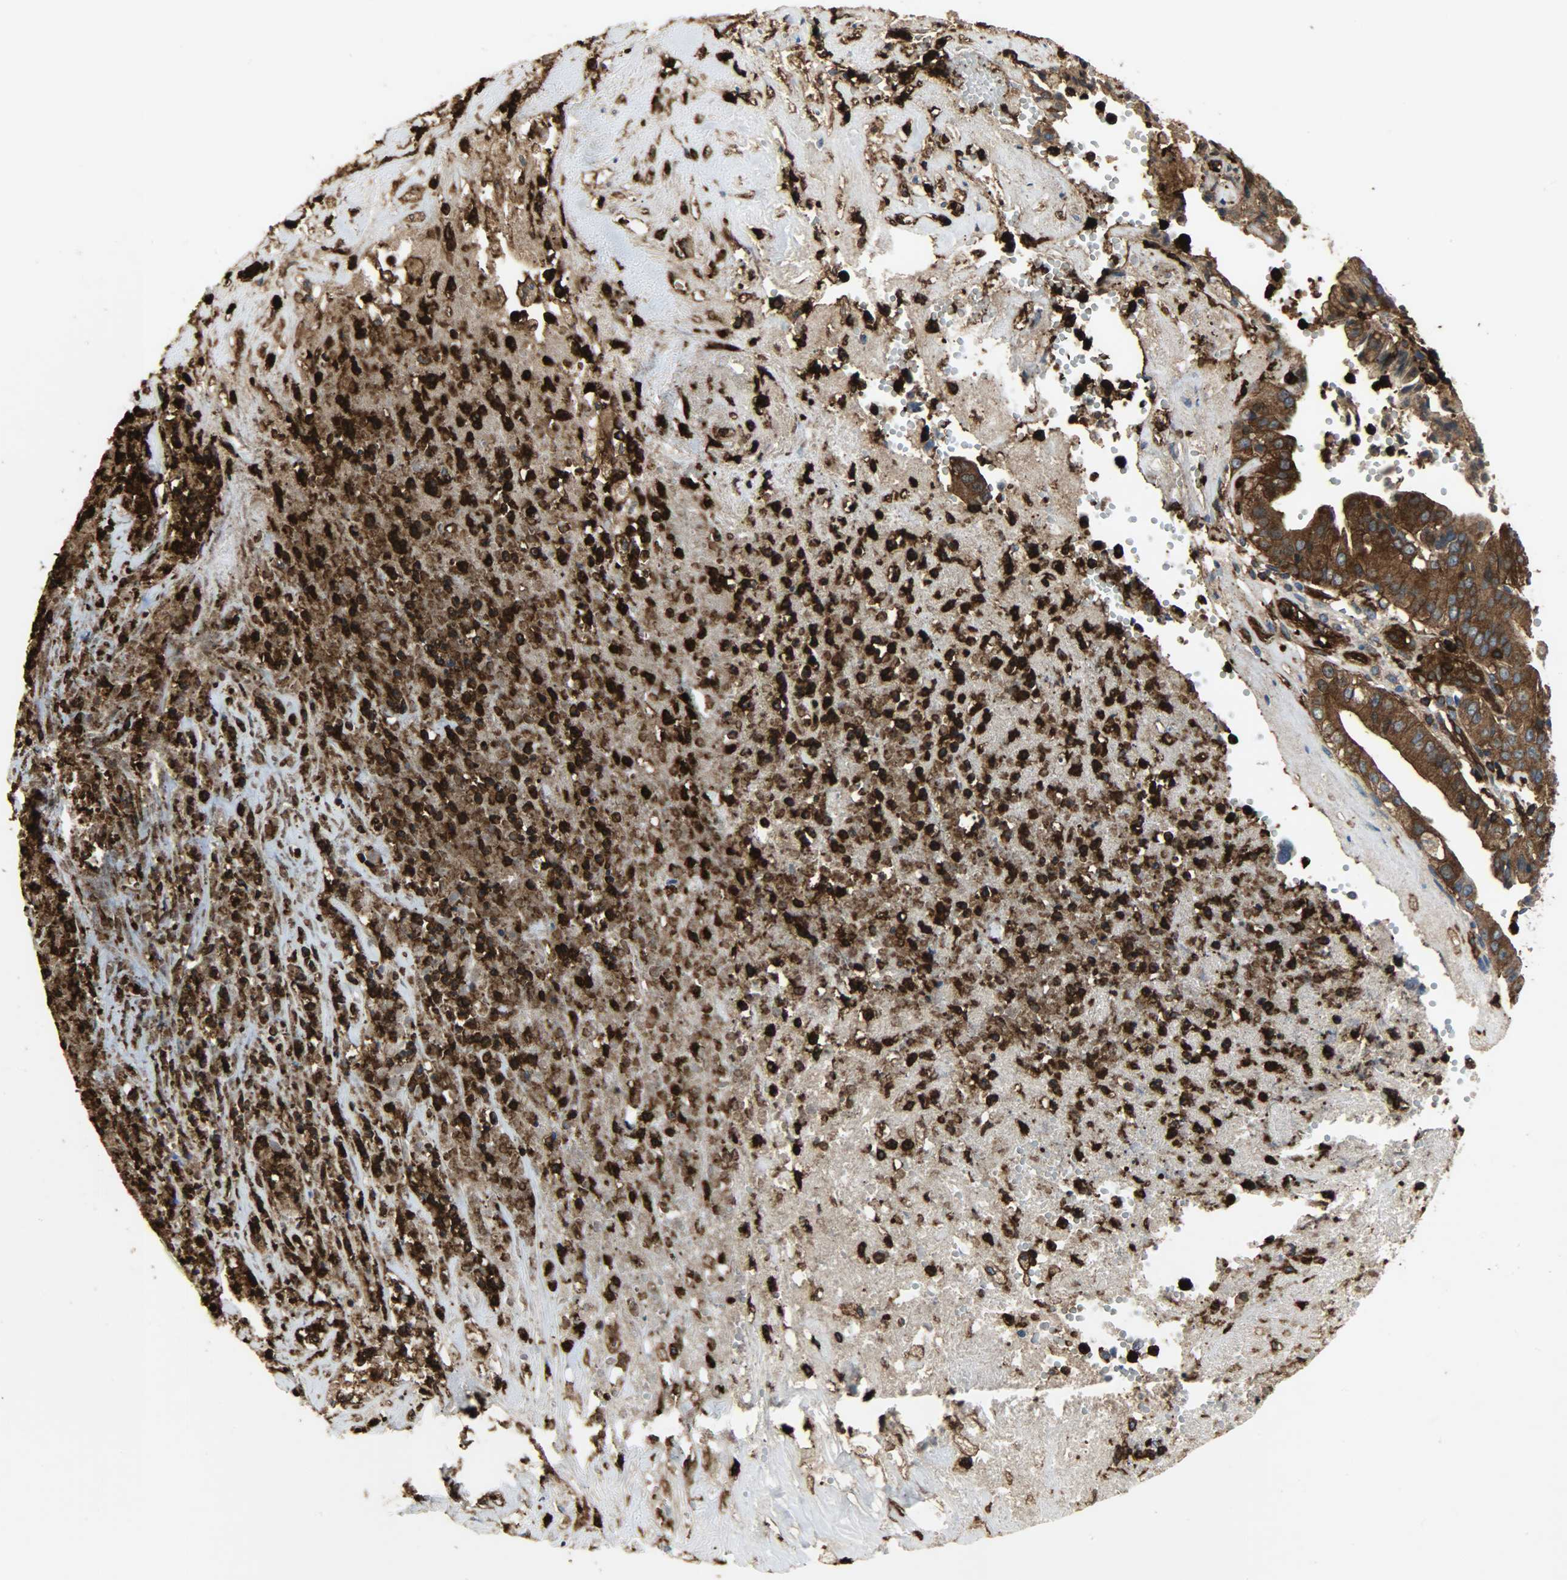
{"staining": {"intensity": "strong", "quantity": ">75%", "location": "cytoplasmic/membranous"}, "tissue": "liver cancer", "cell_type": "Tumor cells", "image_type": "cancer", "snomed": [{"axis": "morphology", "description": "Cholangiocarcinoma"}, {"axis": "topography", "description": "Liver"}], "caption": "An image of cholangiocarcinoma (liver) stained for a protein demonstrates strong cytoplasmic/membranous brown staining in tumor cells.", "gene": "VASP", "patient": {"sex": "female", "age": 61}}